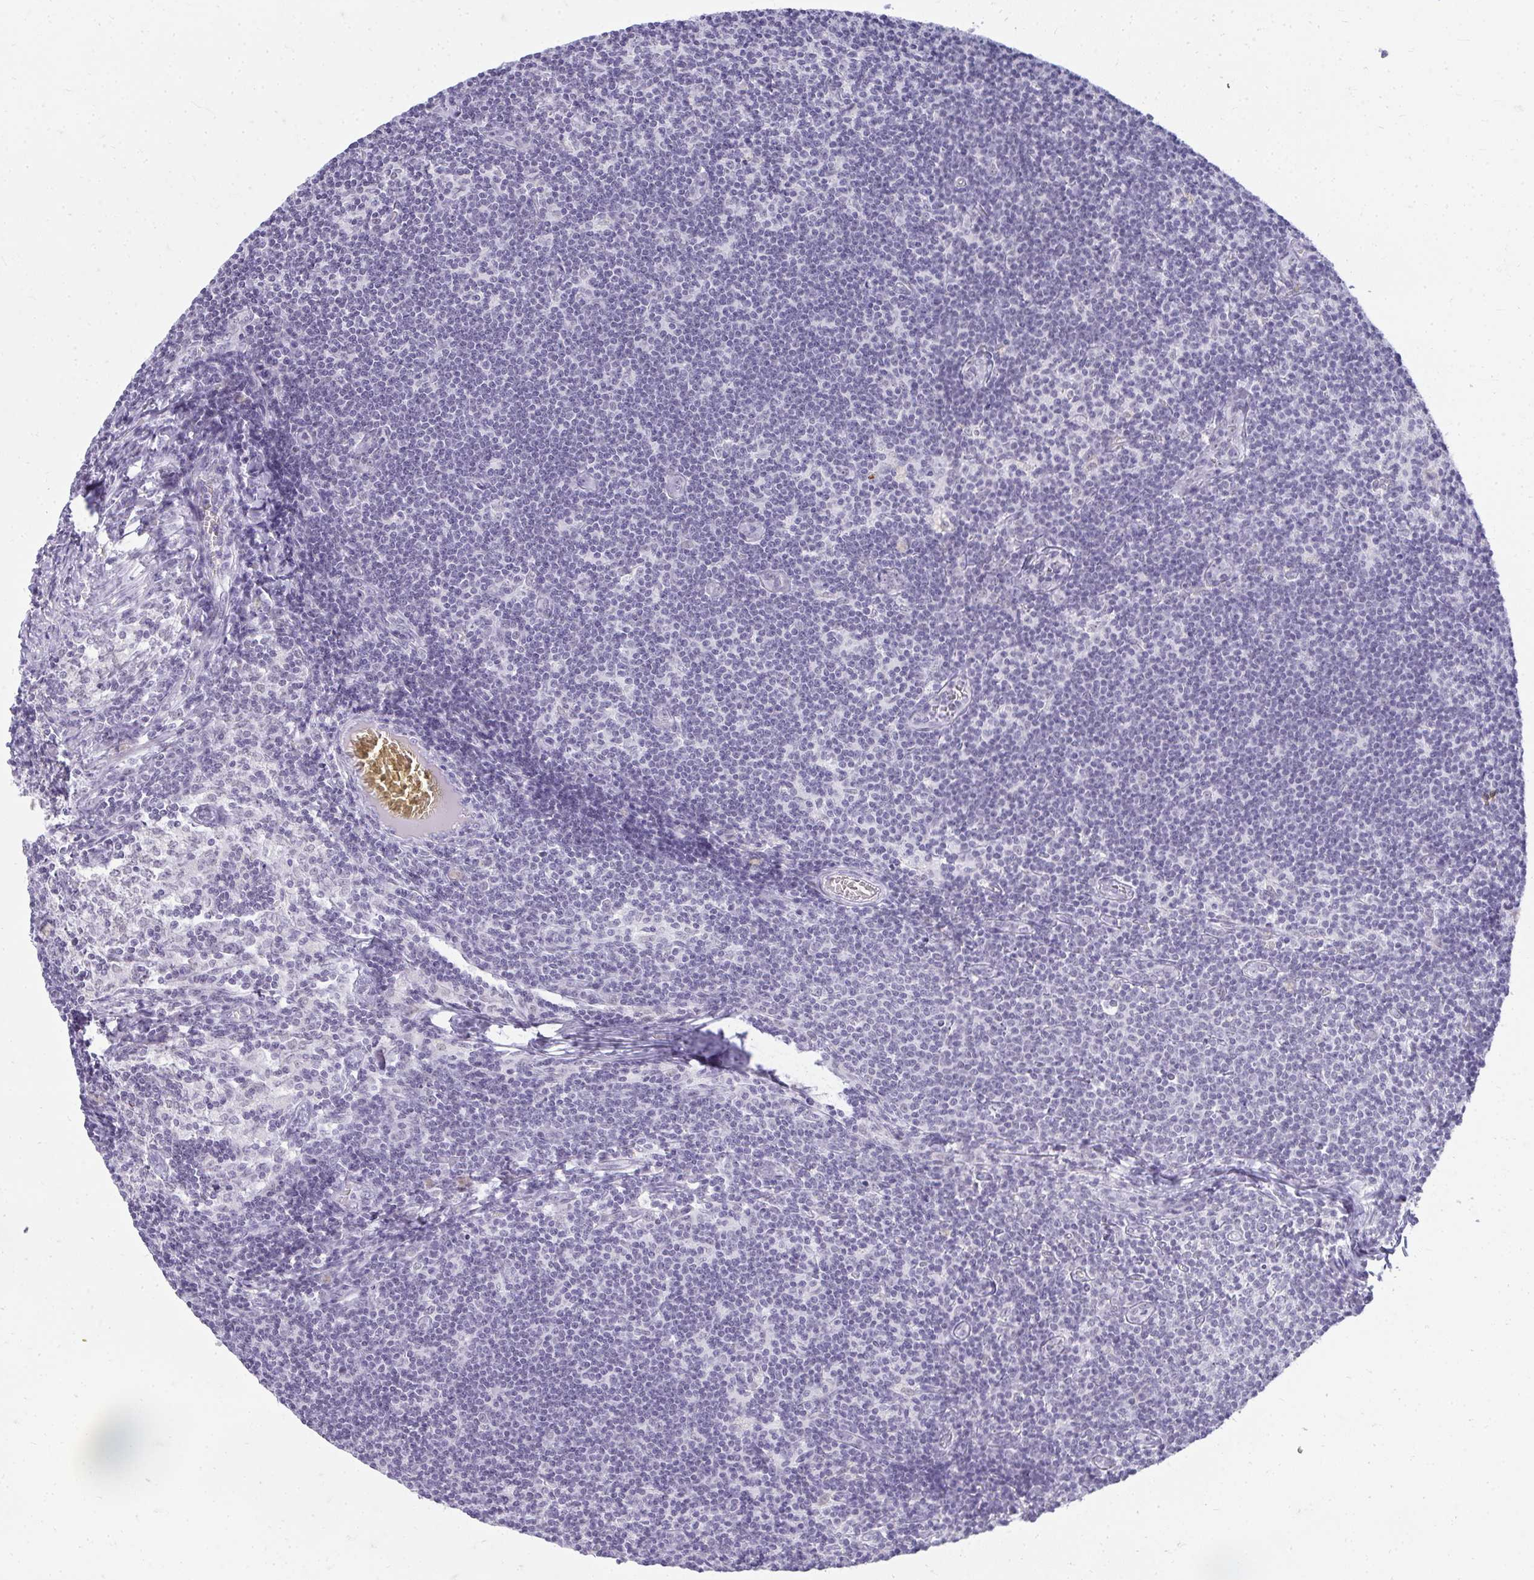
{"staining": {"intensity": "negative", "quantity": "none", "location": "none"}, "tissue": "lymph node", "cell_type": "Germinal center cells", "image_type": "normal", "snomed": [{"axis": "morphology", "description": "Normal tissue, NOS"}, {"axis": "topography", "description": "Lymph node"}], "caption": "Germinal center cells are negative for brown protein staining in unremarkable lymph node. (Immunohistochemistry (ihc), brightfield microscopy, high magnification).", "gene": "PLA2G1B", "patient": {"sex": "female", "age": 31}}